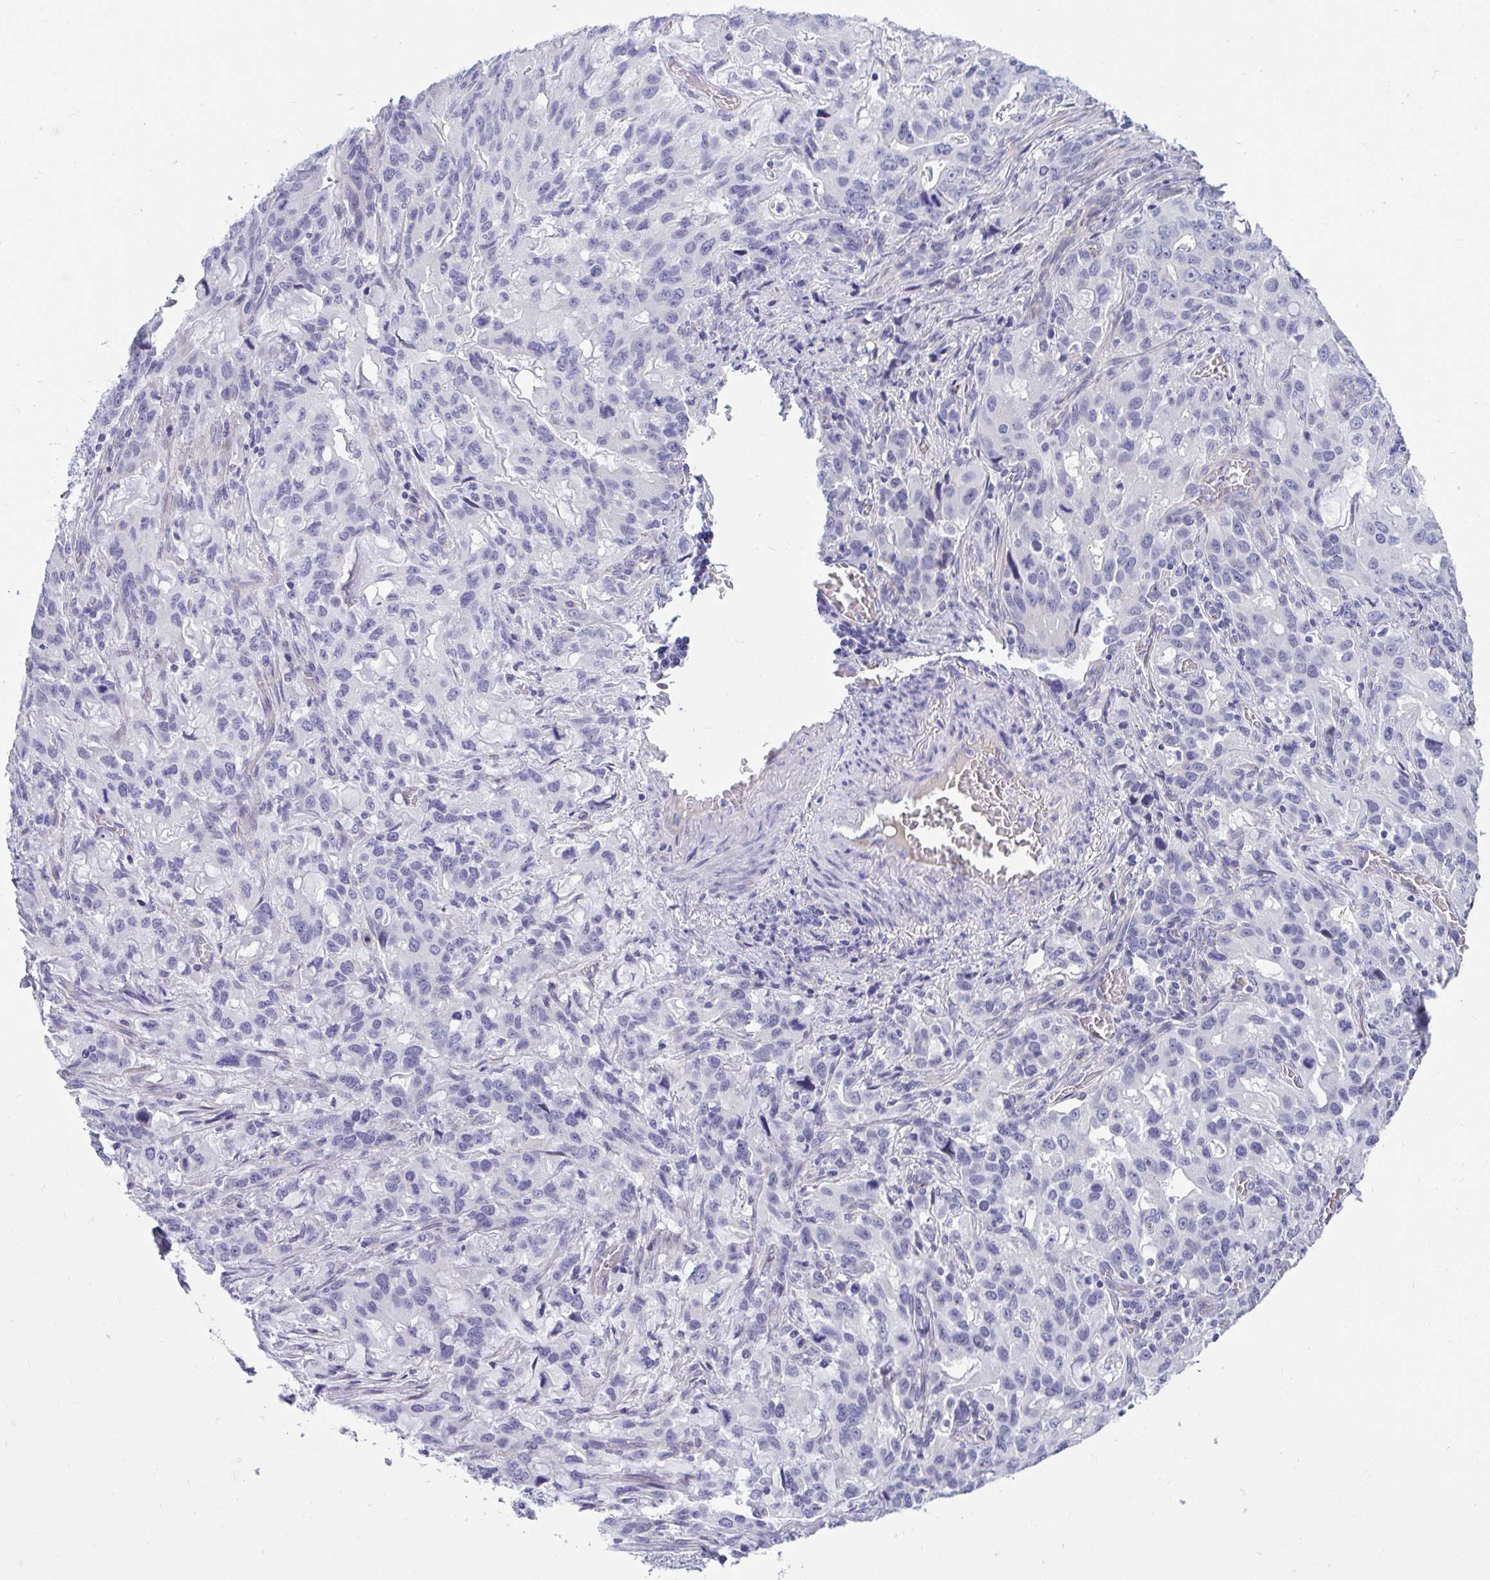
{"staining": {"intensity": "negative", "quantity": "none", "location": "none"}, "tissue": "stomach cancer", "cell_type": "Tumor cells", "image_type": "cancer", "snomed": [{"axis": "morphology", "description": "Adenocarcinoma, NOS"}, {"axis": "topography", "description": "Stomach, upper"}], "caption": "DAB immunohistochemical staining of stomach adenocarcinoma shows no significant expression in tumor cells.", "gene": "TSBP1", "patient": {"sex": "male", "age": 85}}